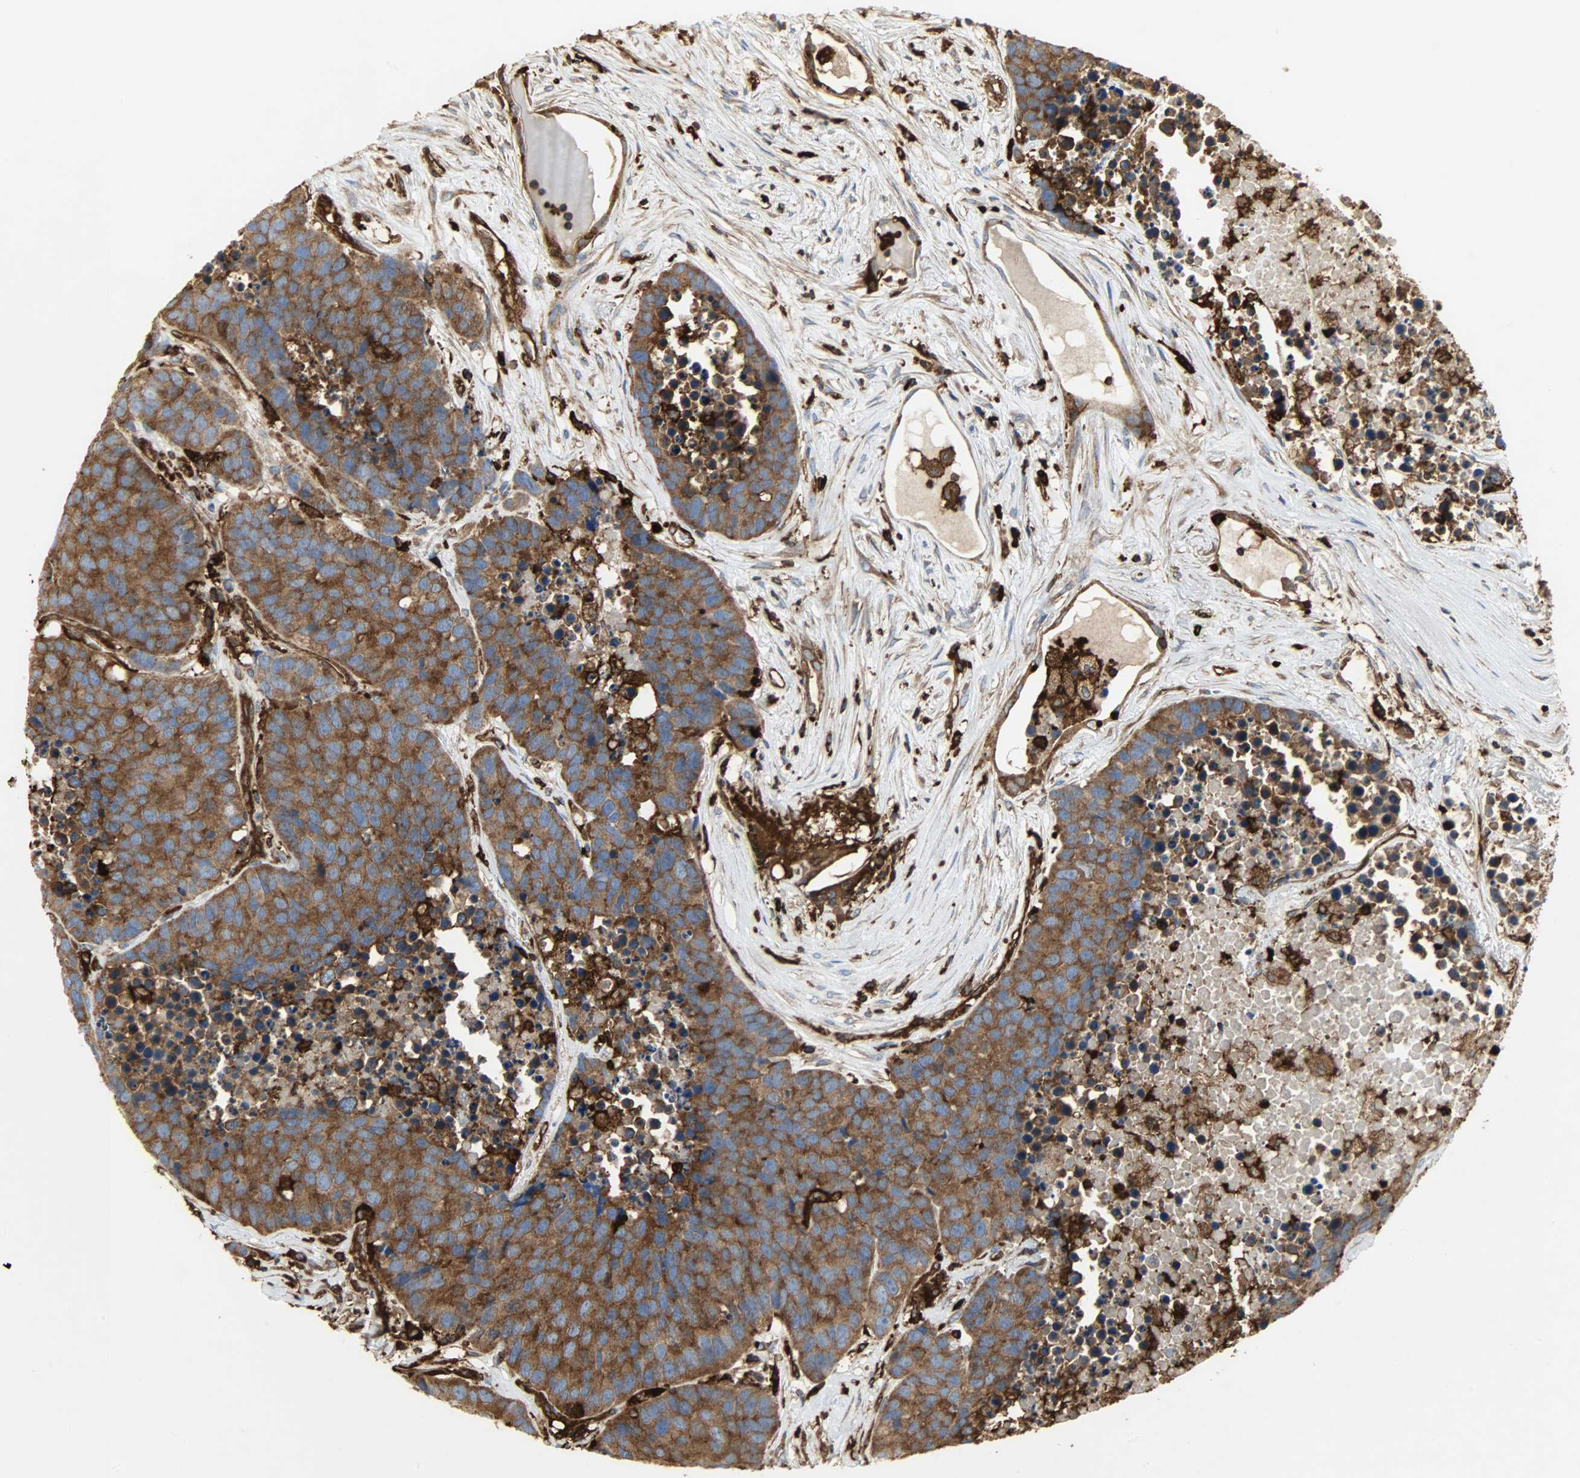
{"staining": {"intensity": "strong", "quantity": ">75%", "location": "cytoplasmic/membranous"}, "tissue": "carcinoid", "cell_type": "Tumor cells", "image_type": "cancer", "snomed": [{"axis": "morphology", "description": "Carcinoid, malignant, NOS"}, {"axis": "topography", "description": "Lung"}], "caption": "A histopathology image showing strong cytoplasmic/membranous expression in approximately >75% of tumor cells in carcinoid, as visualized by brown immunohistochemical staining.", "gene": "VASP", "patient": {"sex": "male", "age": 60}}